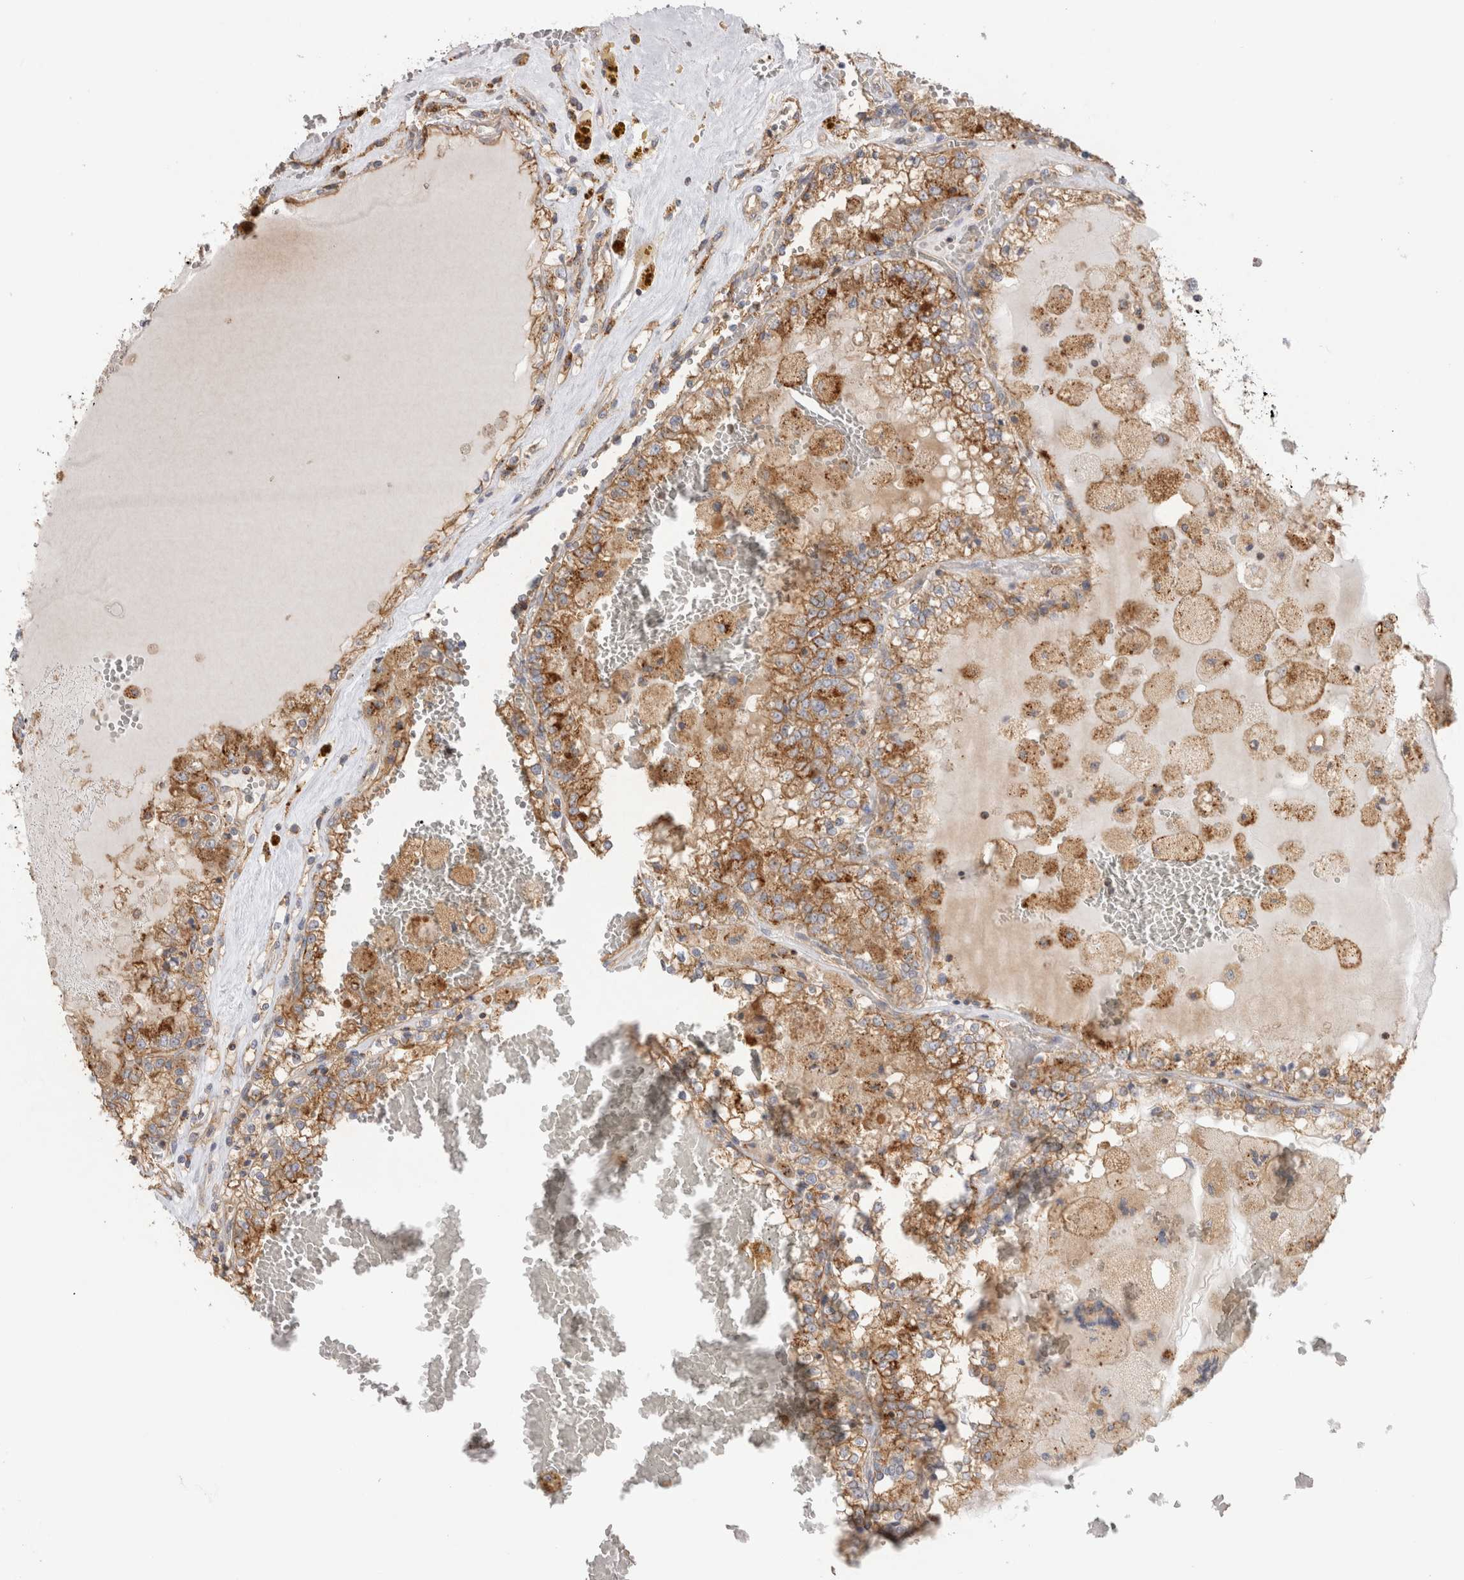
{"staining": {"intensity": "moderate", "quantity": ">75%", "location": "cytoplasmic/membranous"}, "tissue": "renal cancer", "cell_type": "Tumor cells", "image_type": "cancer", "snomed": [{"axis": "morphology", "description": "Adenocarcinoma, NOS"}, {"axis": "topography", "description": "Kidney"}], "caption": "This histopathology image shows IHC staining of human renal cancer, with medium moderate cytoplasmic/membranous staining in about >75% of tumor cells.", "gene": "CHMP6", "patient": {"sex": "female", "age": 56}}